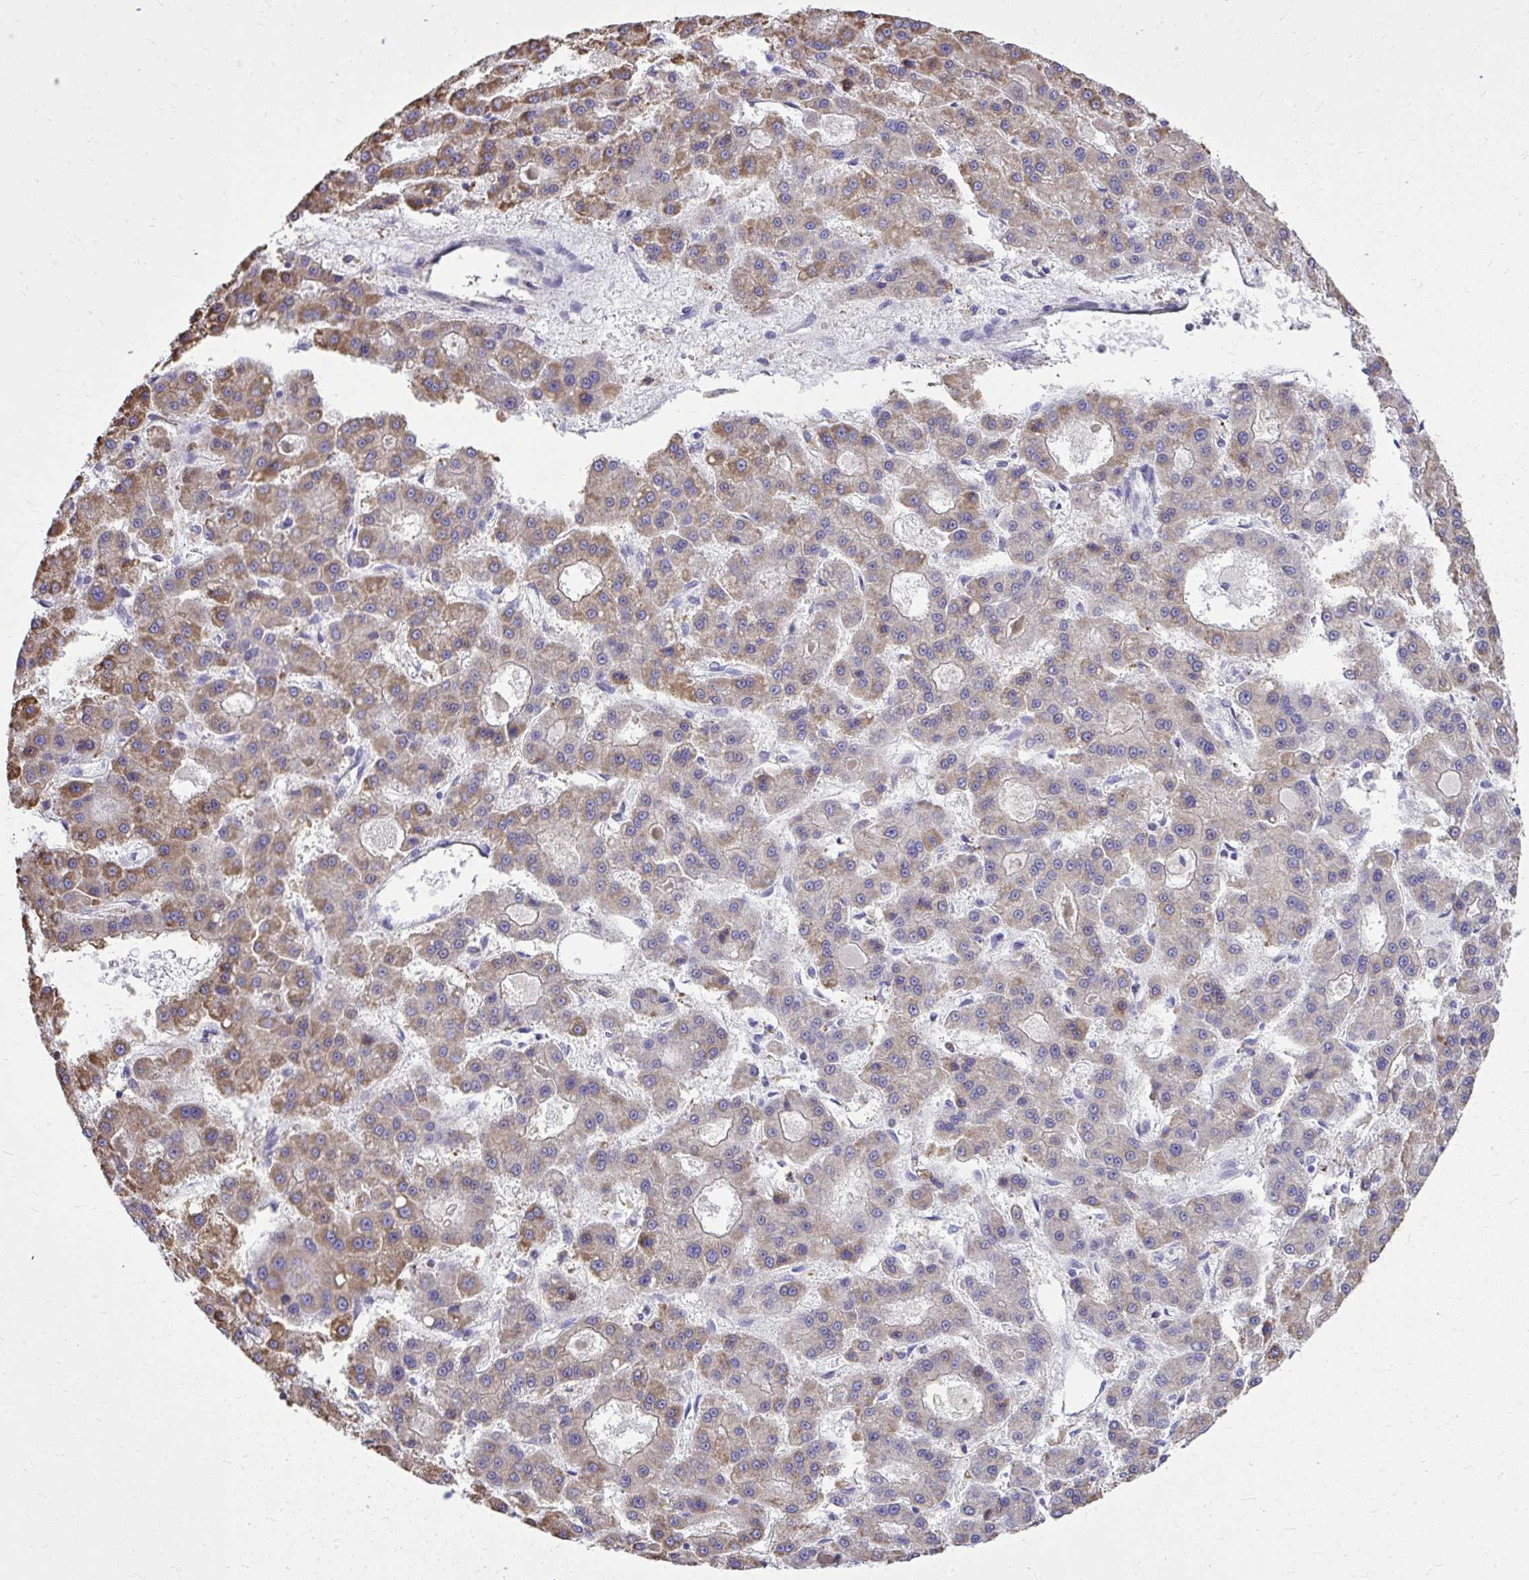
{"staining": {"intensity": "weak", "quantity": ">75%", "location": "cytoplasmic/membranous"}, "tissue": "liver cancer", "cell_type": "Tumor cells", "image_type": "cancer", "snomed": [{"axis": "morphology", "description": "Carcinoma, Hepatocellular, NOS"}, {"axis": "topography", "description": "Liver"}], "caption": "A brown stain highlights weak cytoplasmic/membranous staining of a protein in human liver cancer (hepatocellular carcinoma) tumor cells.", "gene": "GRK4", "patient": {"sex": "male", "age": 70}}